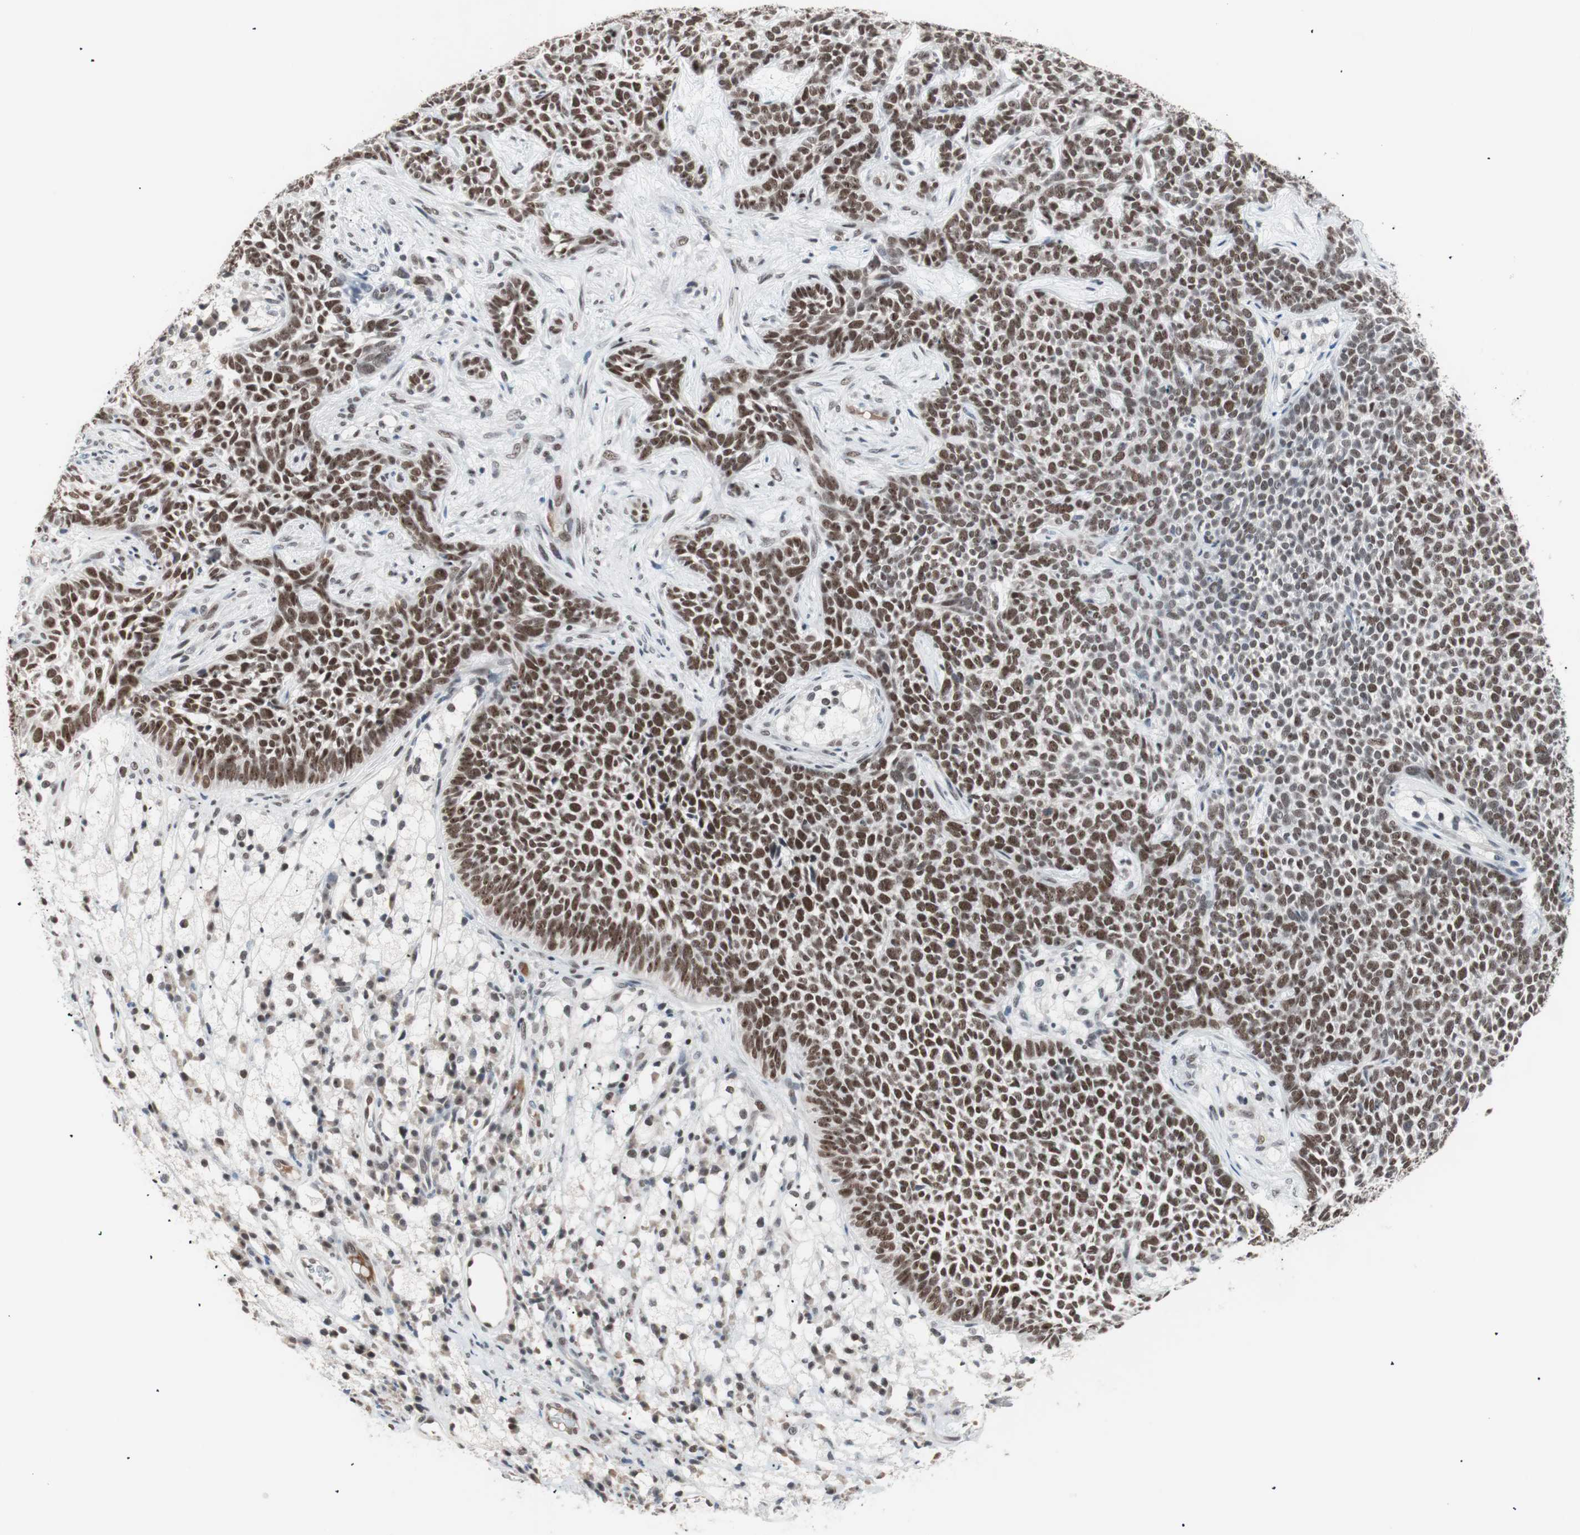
{"staining": {"intensity": "moderate", "quantity": ">75%", "location": "cytoplasmic/membranous"}, "tissue": "skin cancer", "cell_type": "Tumor cells", "image_type": "cancer", "snomed": [{"axis": "morphology", "description": "Basal cell carcinoma"}, {"axis": "topography", "description": "Skin"}], "caption": "This histopathology image shows skin cancer (basal cell carcinoma) stained with immunohistochemistry to label a protein in brown. The cytoplasmic/membranous of tumor cells show moderate positivity for the protein. Nuclei are counter-stained blue.", "gene": "LIG3", "patient": {"sex": "female", "age": 84}}